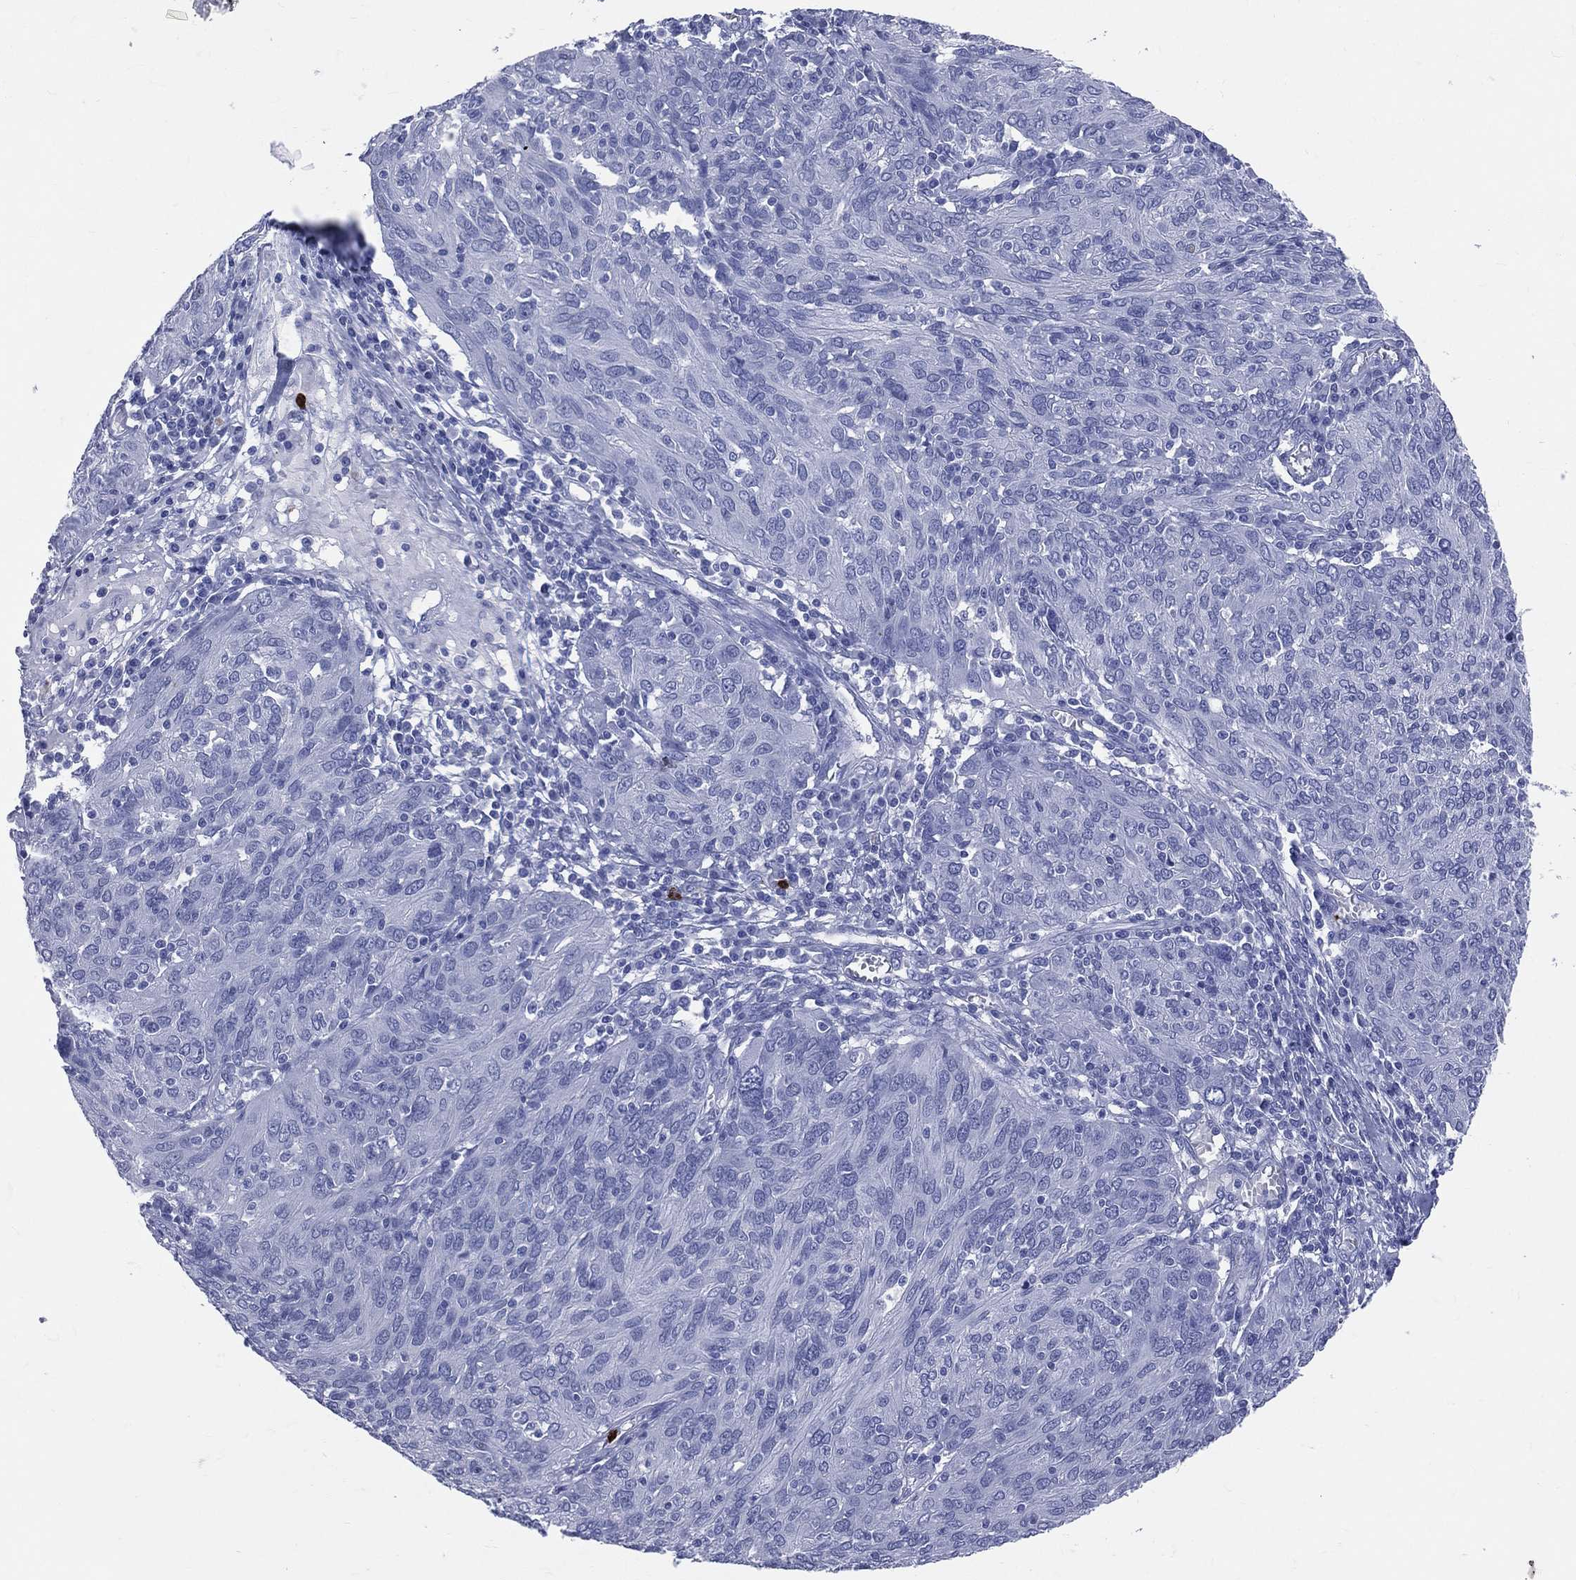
{"staining": {"intensity": "negative", "quantity": "none", "location": "none"}, "tissue": "ovarian cancer", "cell_type": "Tumor cells", "image_type": "cancer", "snomed": [{"axis": "morphology", "description": "Carcinoma, endometroid"}, {"axis": "topography", "description": "Ovary"}], "caption": "Micrograph shows no protein positivity in tumor cells of ovarian cancer tissue.", "gene": "PGLYRP1", "patient": {"sex": "female", "age": 50}}